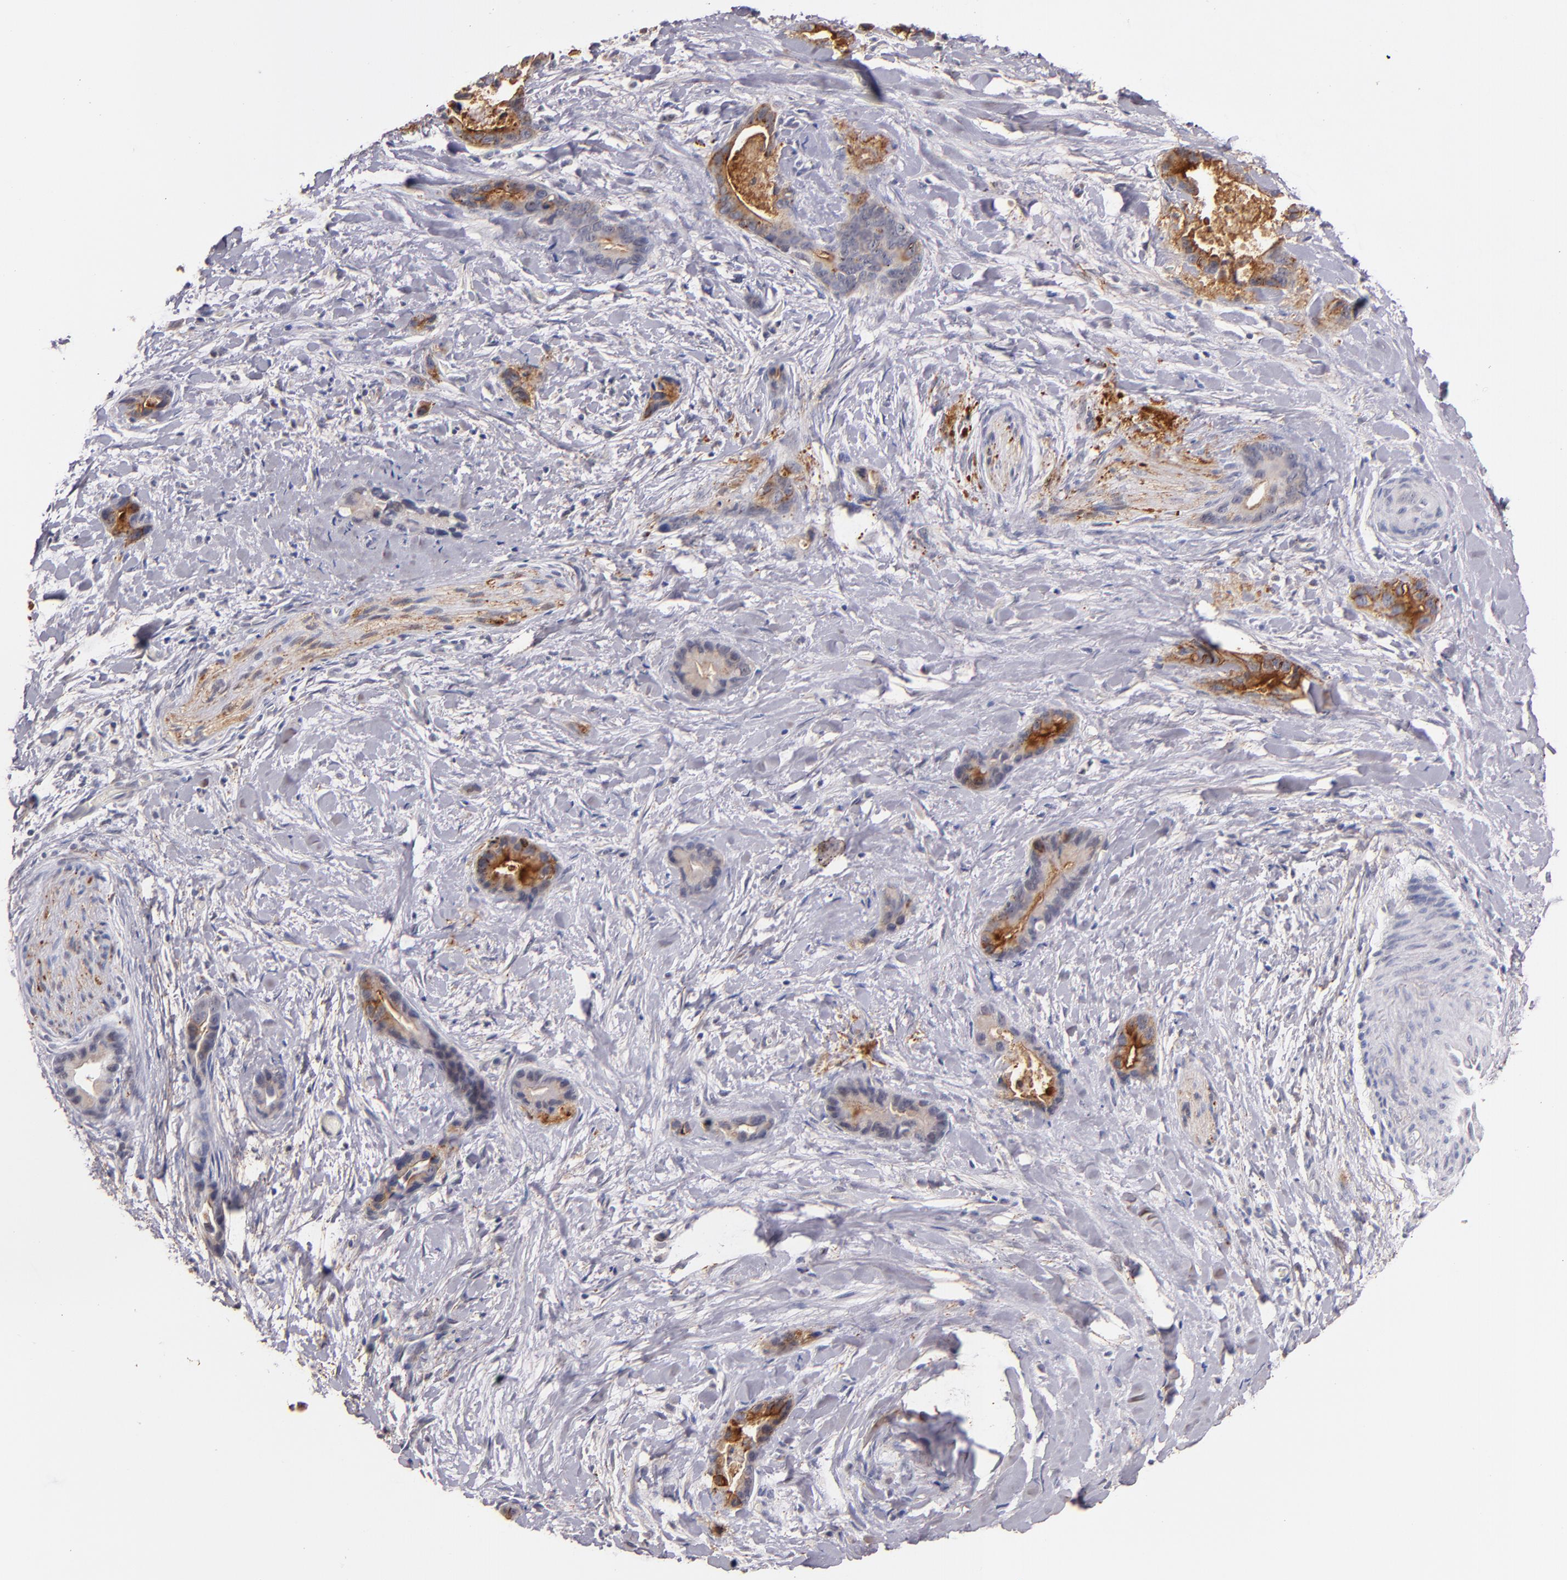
{"staining": {"intensity": "strong", "quantity": ">75%", "location": "cytoplasmic/membranous"}, "tissue": "liver cancer", "cell_type": "Tumor cells", "image_type": "cancer", "snomed": [{"axis": "morphology", "description": "Cholangiocarcinoma"}, {"axis": "topography", "description": "Liver"}], "caption": "This image demonstrates IHC staining of human liver cancer, with high strong cytoplasmic/membranous positivity in about >75% of tumor cells.", "gene": "SYP", "patient": {"sex": "female", "age": 55}}